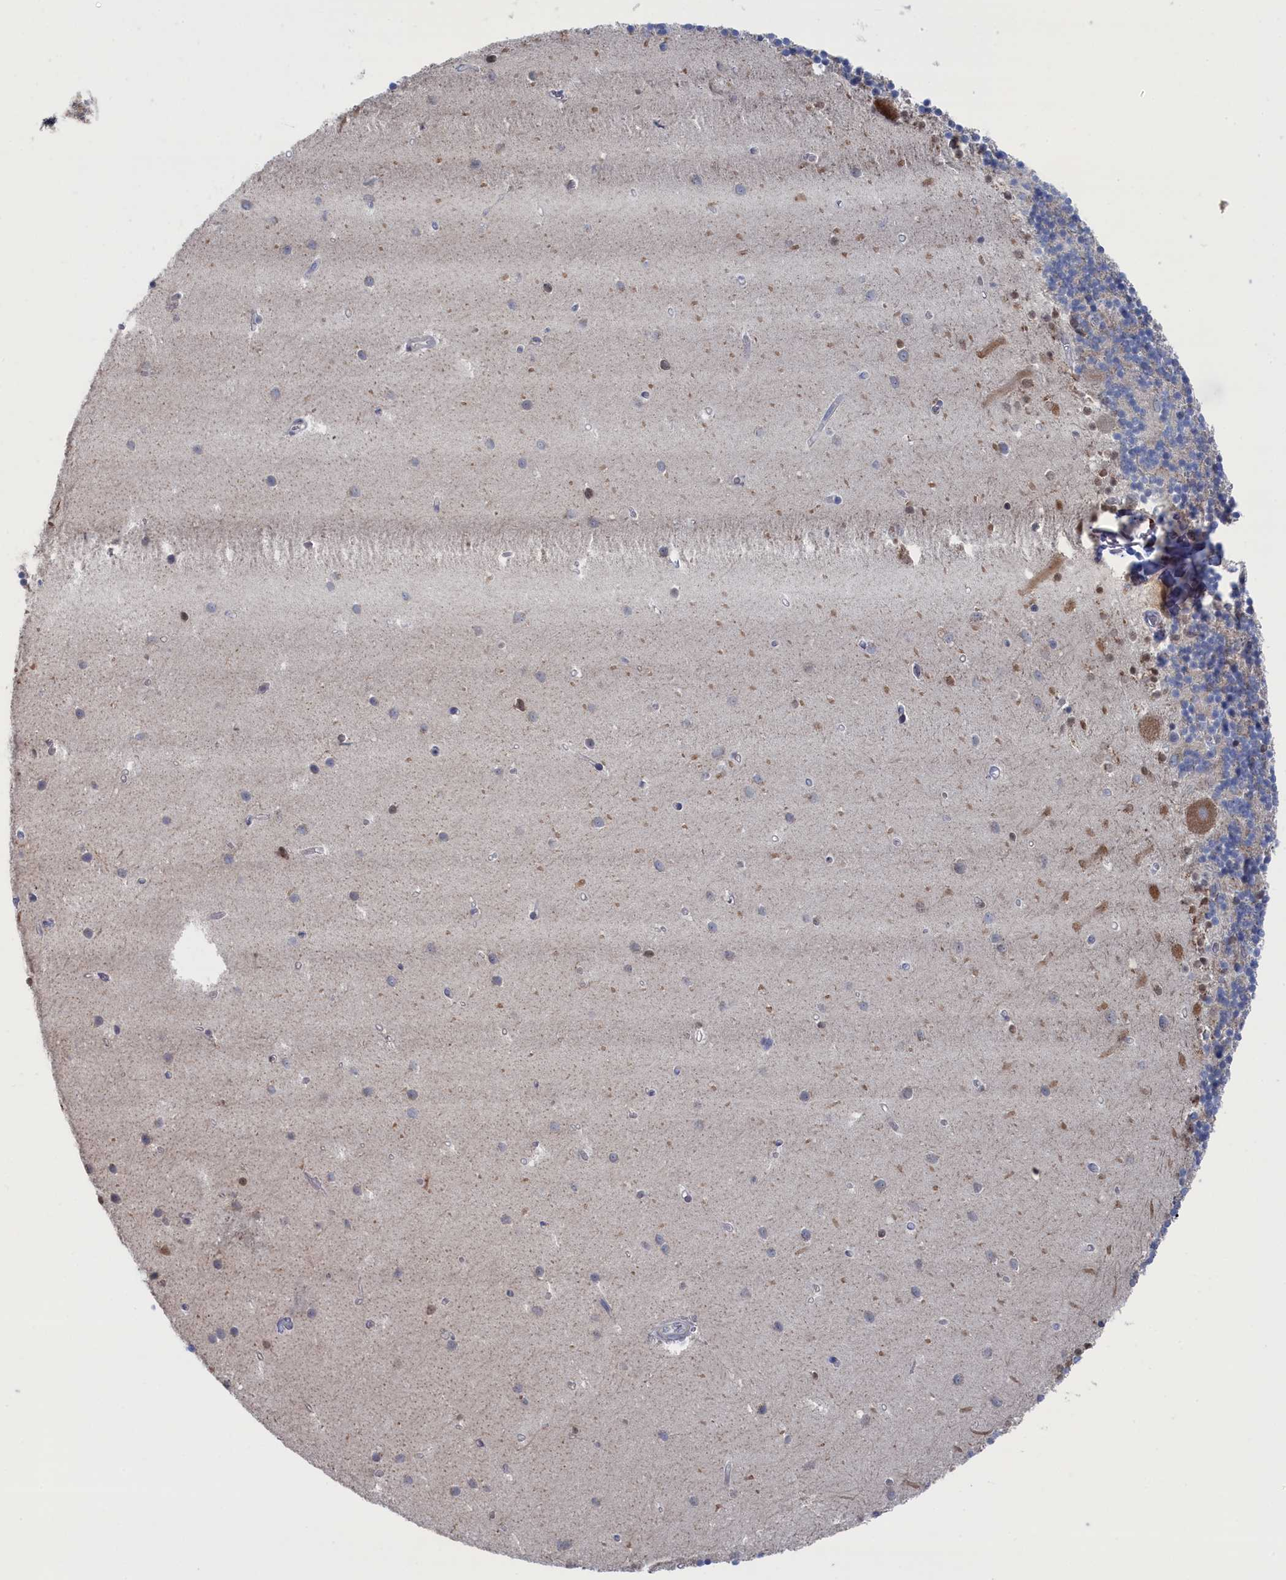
{"staining": {"intensity": "moderate", "quantity": "<25%", "location": "cytoplasmic/membranous"}, "tissue": "cerebellum", "cell_type": "Cells in granular layer", "image_type": "normal", "snomed": [{"axis": "morphology", "description": "Normal tissue, NOS"}, {"axis": "topography", "description": "Cerebellum"}], "caption": "This is an image of immunohistochemistry (IHC) staining of unremarkable cerebellum, which shows moderate staining in the cytoplasmic/membranous of cells in granular layer.", "gene": "IRX1", "patient": {"sex": "male", "age": 54}}